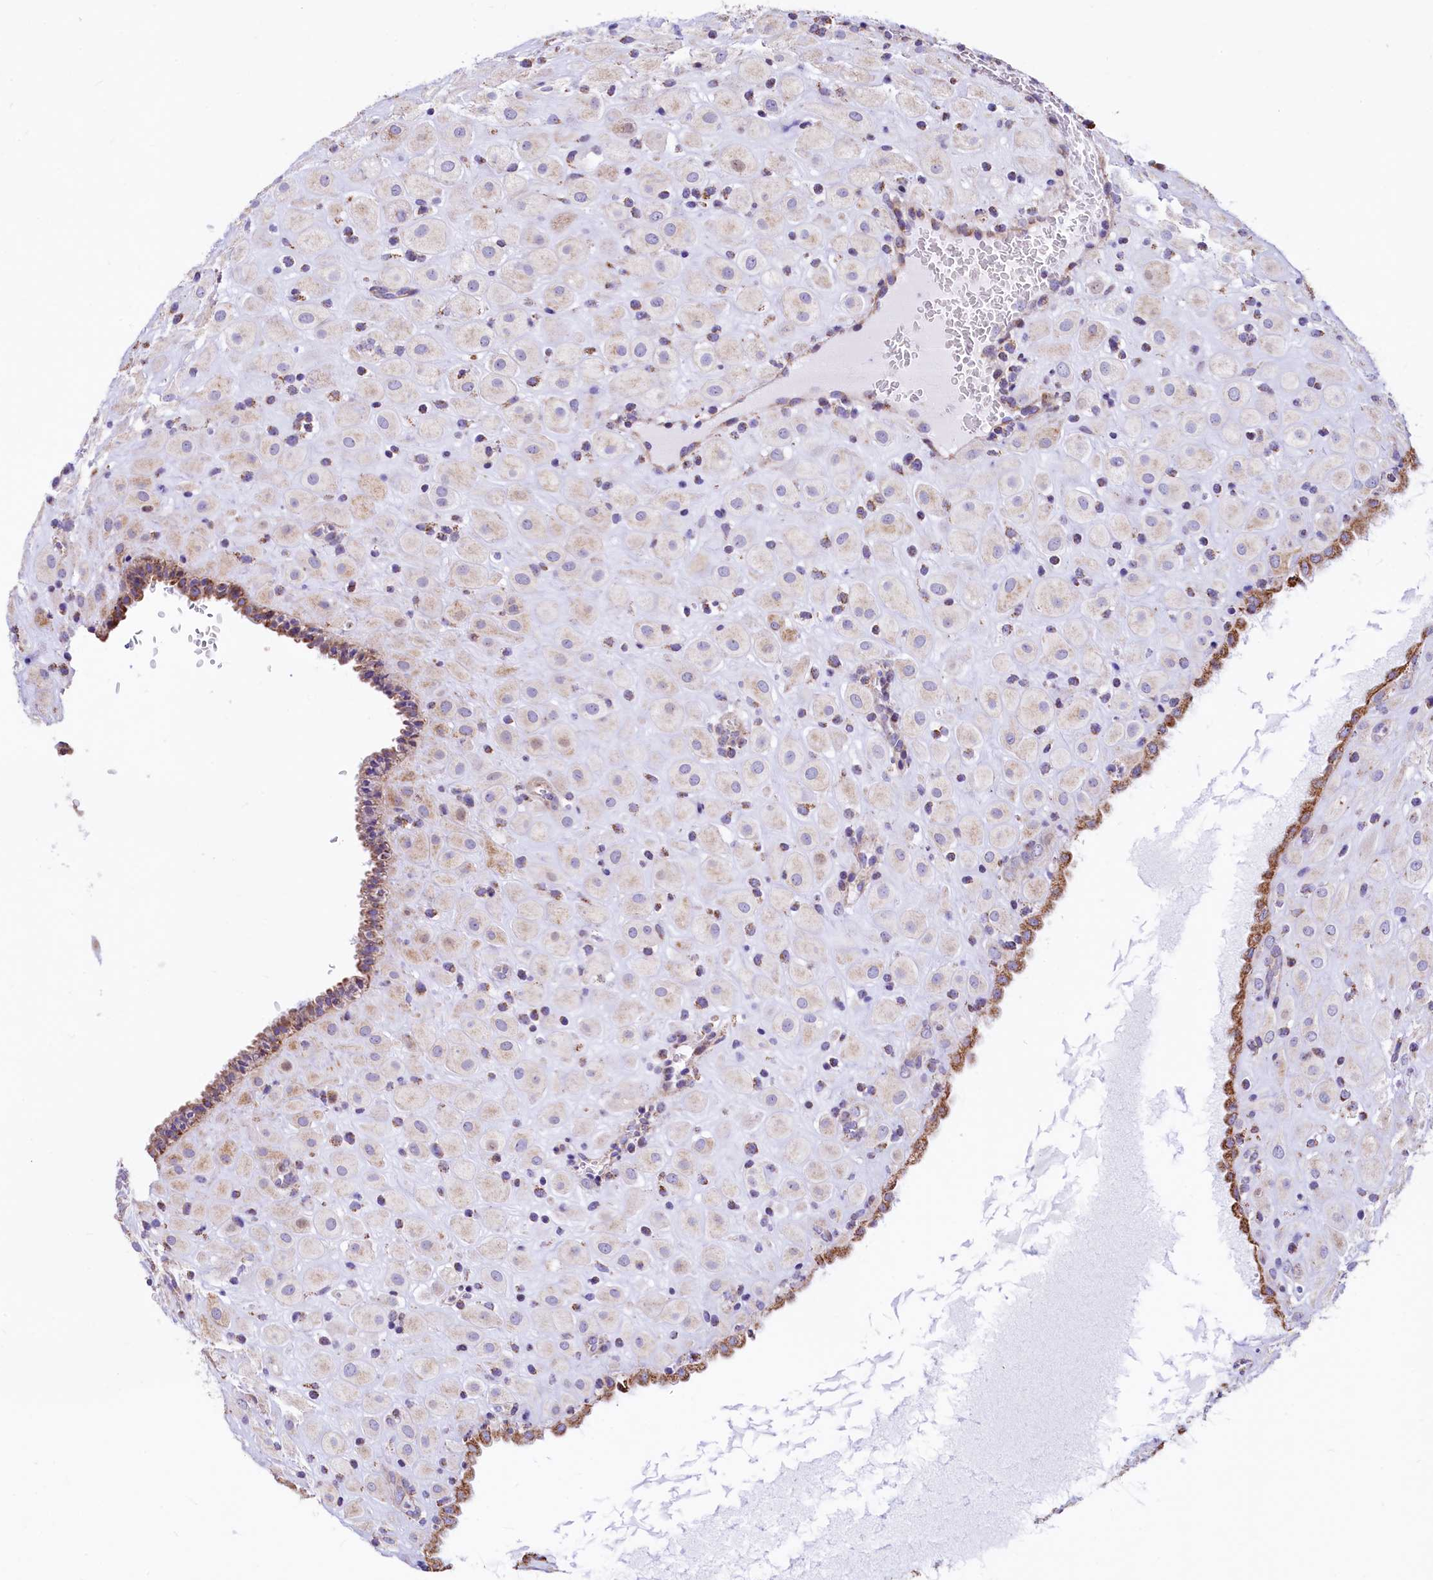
{"staining": {"intensity": "weak", "quantity": "25%-75%", "location": "cytoplasmic/membranous"}, "tissue": "placenta", "cell_type": "Decidual cells", "image_type": "normal", "snomed": [{"axis": "morphology", "description": "Normal tissue, NOS"}, {"axis": "topography", "description": "Placenta"}], "caption": "Immunohistochemical staining of normal placenta displays 25%-75% levels of weak cytoplasmic/membranous protein staining in approximately 25%-75% of decidual cells.", "gene": "VWCE", "patient": {"sex": "female", "age": 35}}